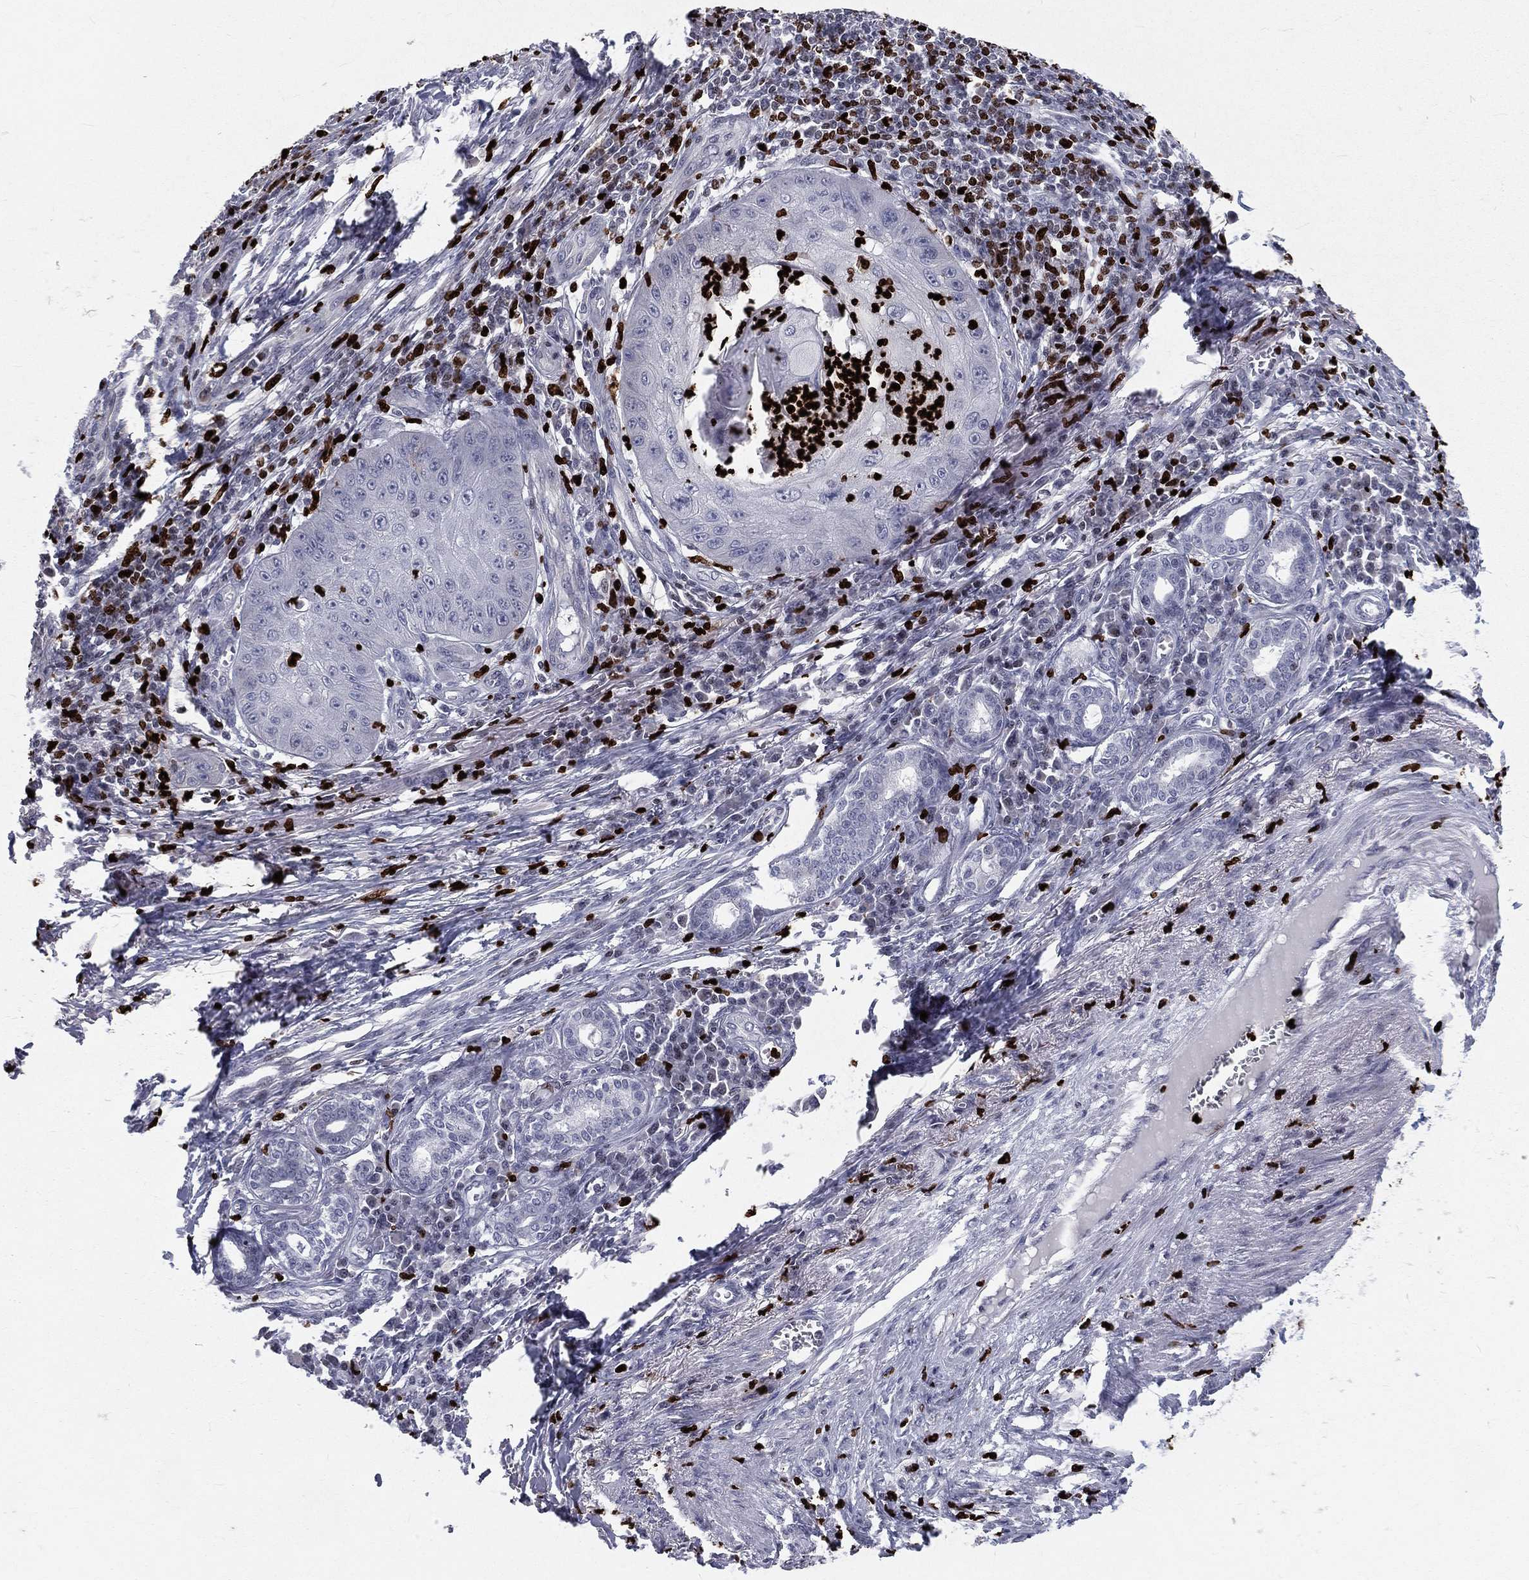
{"staining": {"intensity": "negative", "quantity": "none", "location": "none"}, "tissue": "skin cancer", "cell_type": "Tumor cells", "image_type": "cancer", "snomed": [{"axis": "morphology", "description": "Squamous cell carcinoma, NOS"}, {"axis": "topography", "description": "Skin"}], "caption": "The micrograph exhibits no staining of tumor cells in skin cancer (squamous cell carcinoma).", "gene": "MNDA", "patient": {"sex": "male", "age": 70}}